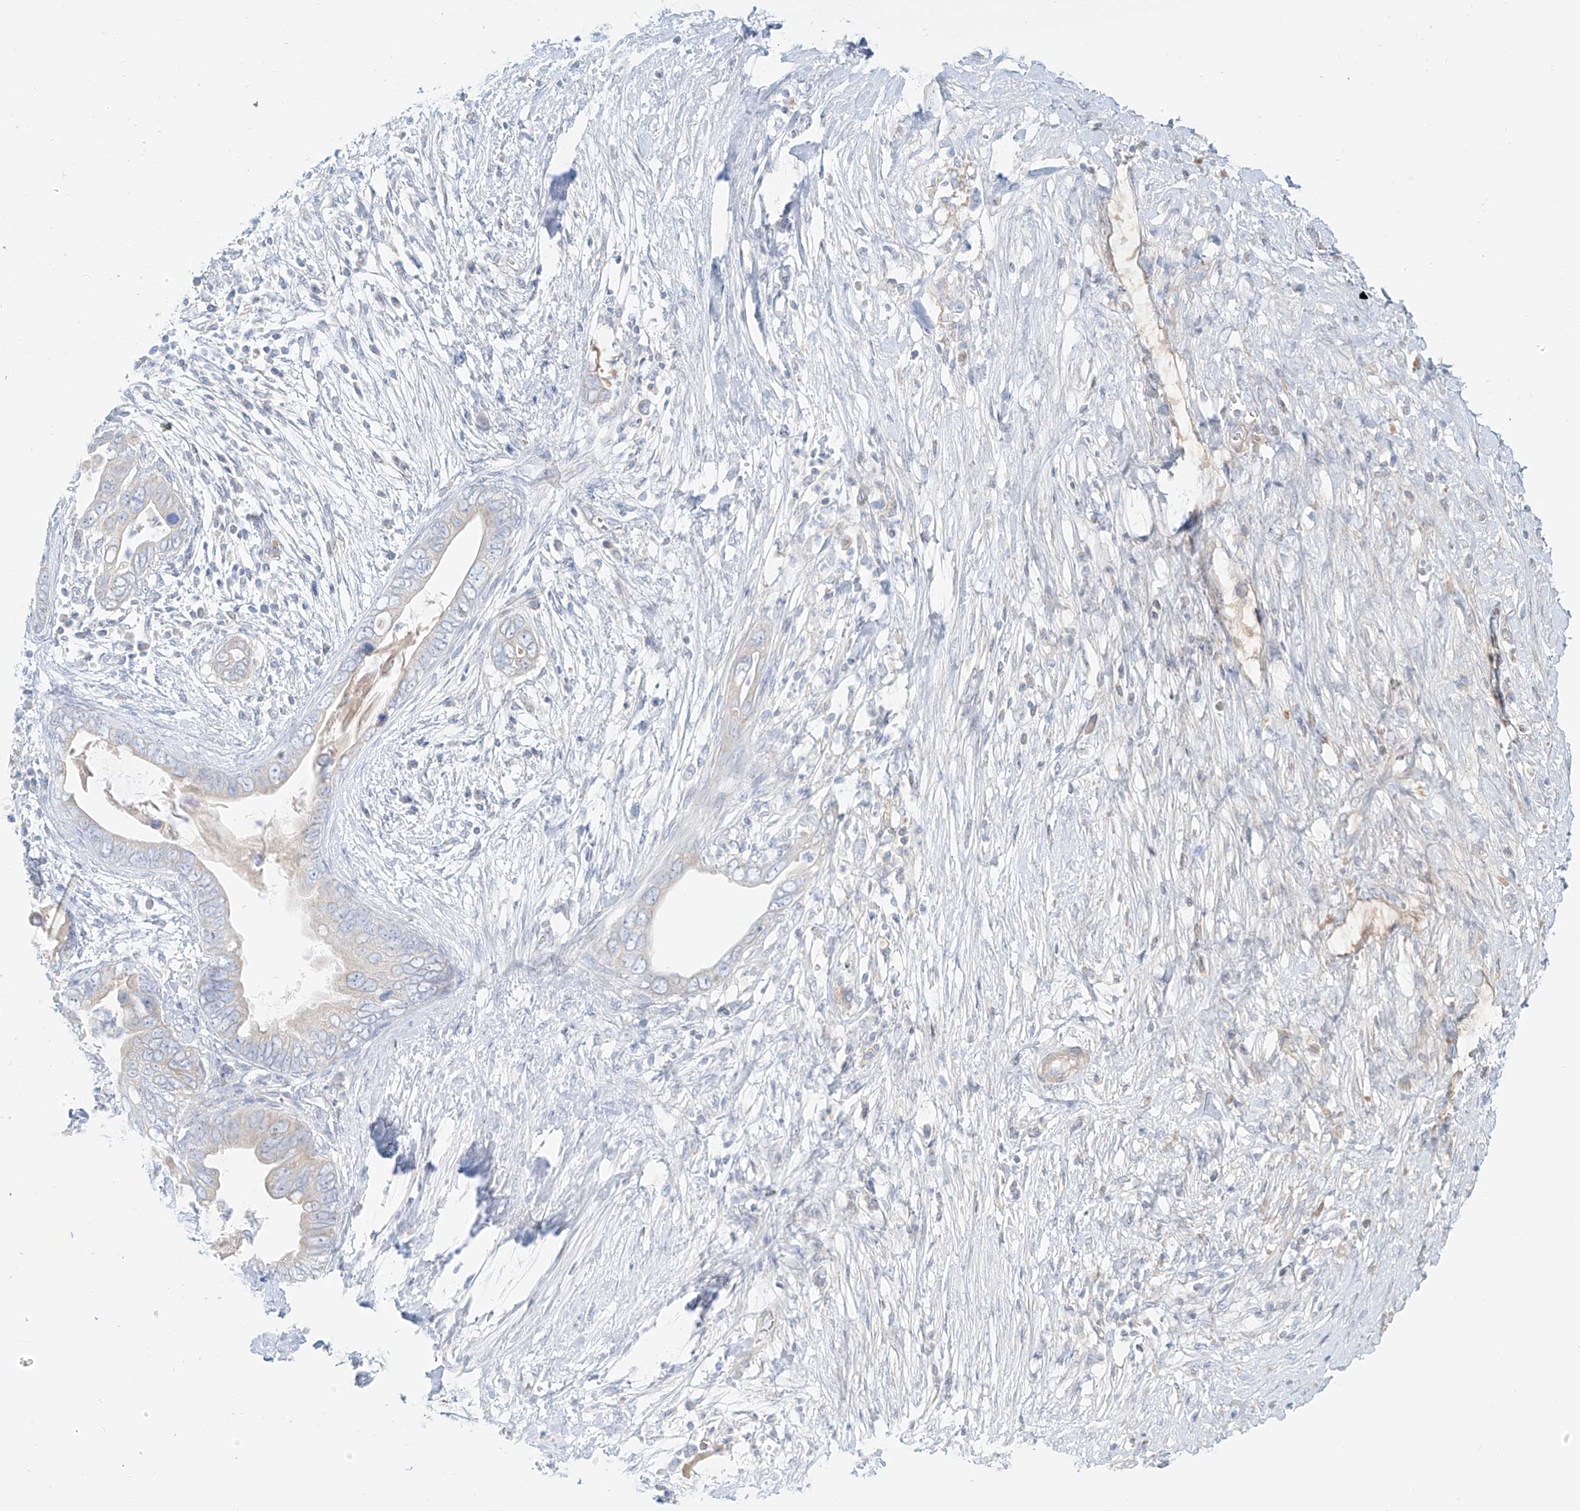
{"staining": {"intensity": "negative", "quantity": "none", "location": "none"}, "tissue": "pancreatic cancer", "cell_type": "Tumor cells", "image_type": "cancer", "snomed": [{"axis": "morphology", "description": "Adenocarcinoma, NOS"}, {"axis": "topography", "description": "Pancreas"}], "caption": "The IHC image has no significant staining in tumor cells of adenocarcinoma (pancreatic) tissue.", "gene": "OCSTAMP", "patient": {"sex": "male", "age": 75}}